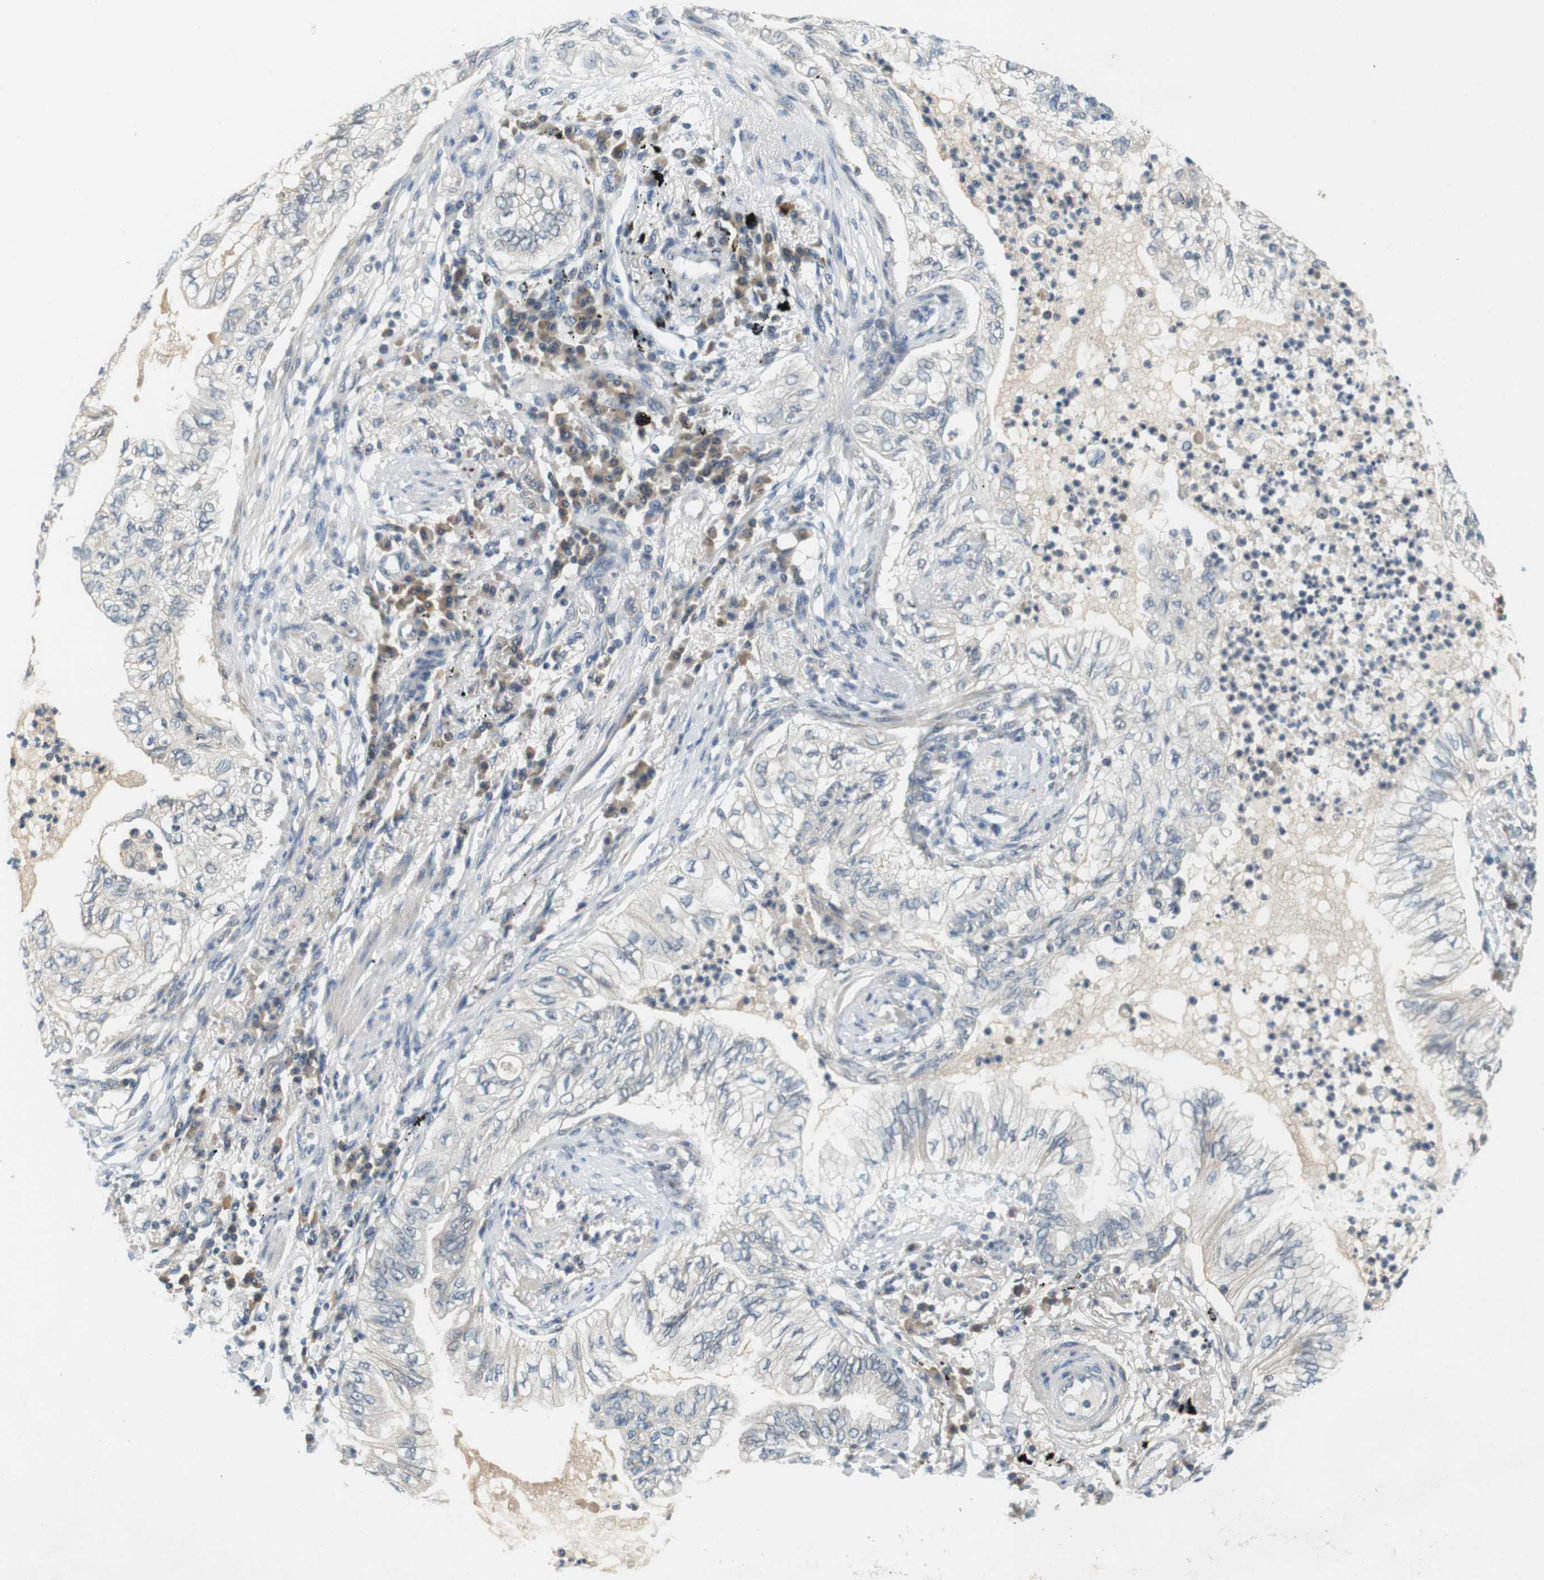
{"staining": {"intensity": "negative", "quantity": "none", "location": "none"}, "tissue": "lung cancer", "cell_type": "Tumor cells", "image_type": "cancer", "snomed": [{"axis": "morphology", "description": "Normal tissue, NOS"}, {"axis": "morphology", "description": "Adenocarcinoma, NOS"}, {"axis": "topography", "description": "Bronchus"}, {"axis": "topography", "description": "Lung"}], "caption": "The histopathology image displays no staining of tumor cells in lung adenocarcinoma. (DAB IHC with hematoxylin counter stain).", "gene": "WNT7A", "patient": {"sex": "female", "age": 70}}